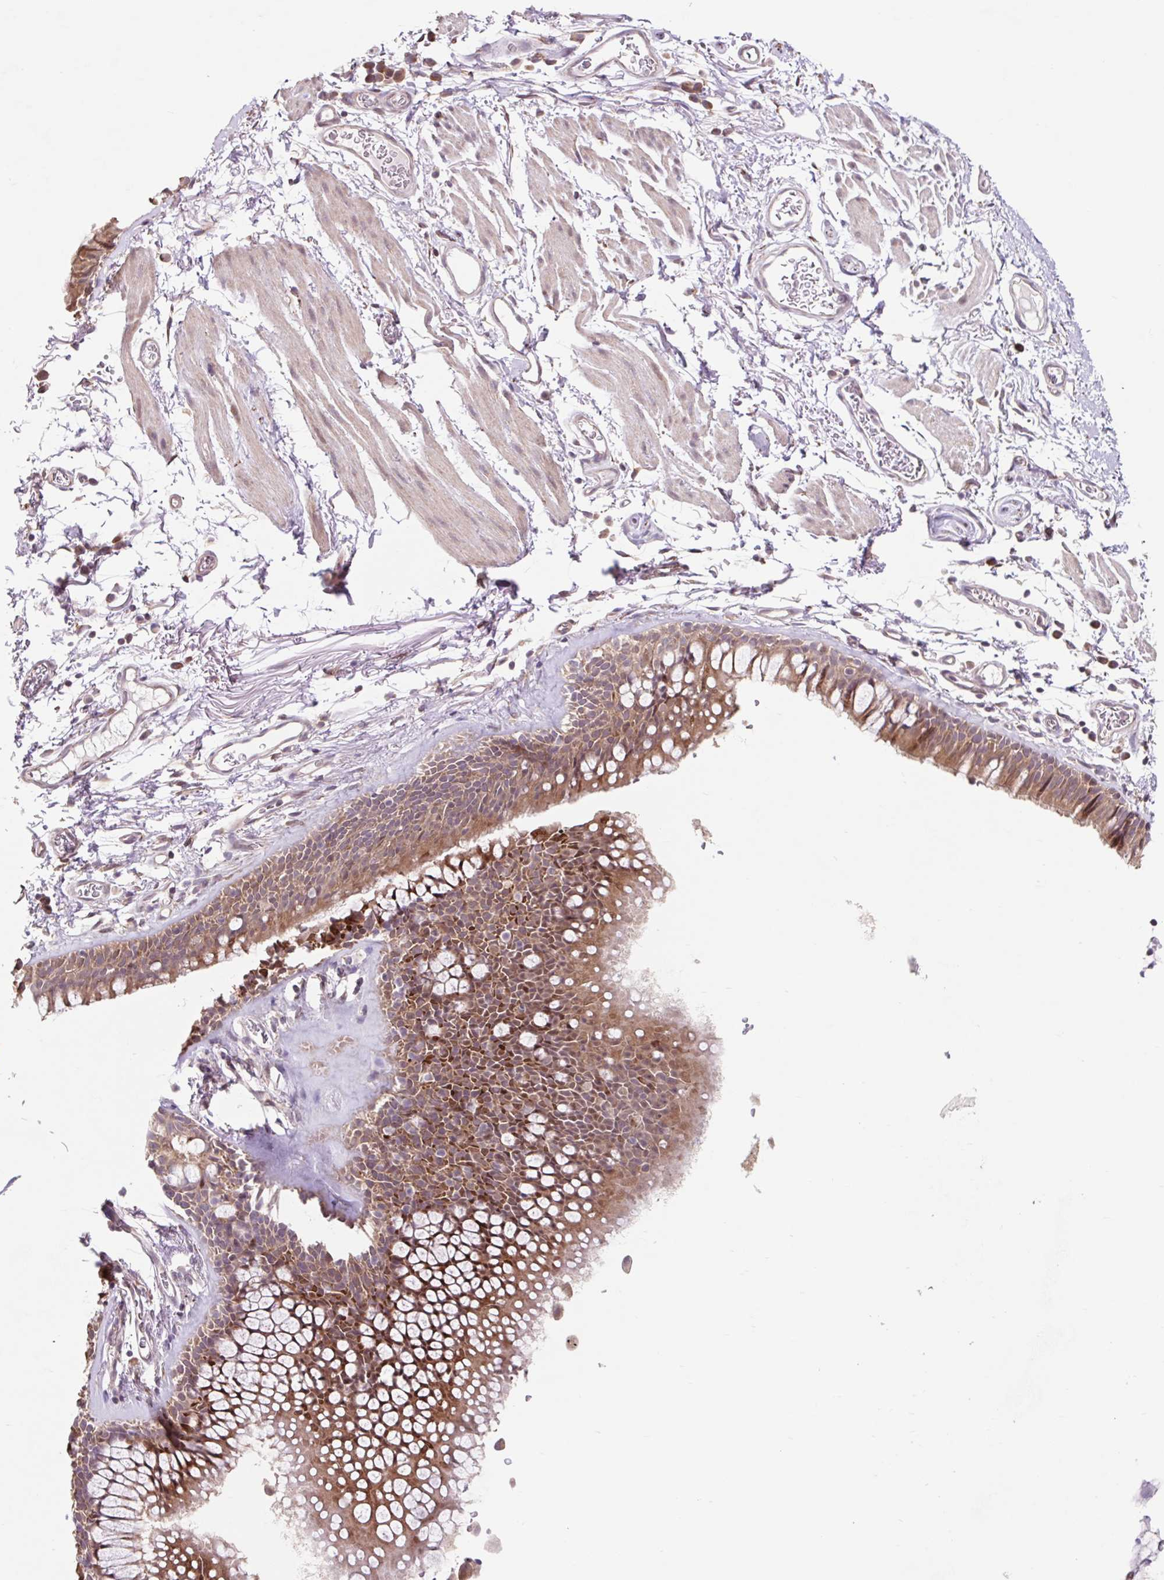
{"staining": {"intensity": "moderate", "quantity": ">75%", "location": "cytoplasmic/membranous"}, "tissue": "bronchus", "cell_type": "Respiratory epithelial cells", "image_type": "normal", "snomed": [{"axis": "morphology", "description": "Normal tissue, NOS"}, {"axis": "topography", "description": "Cartilage tissue"}, {"axis": "topography", "description": "Bronchus"}], "caption": "Protein staining of normal bronchus demonstrates moderate cytoplasmic/membranous expression in approximately >75% of respiratory epithelial cells. The staining was performed using DAB, with brown indicating positive protein expression. Nuclei are stained blue with hematoxylin.", "gene": "HFE", "patient": {"sex": "female", "age": 79}}